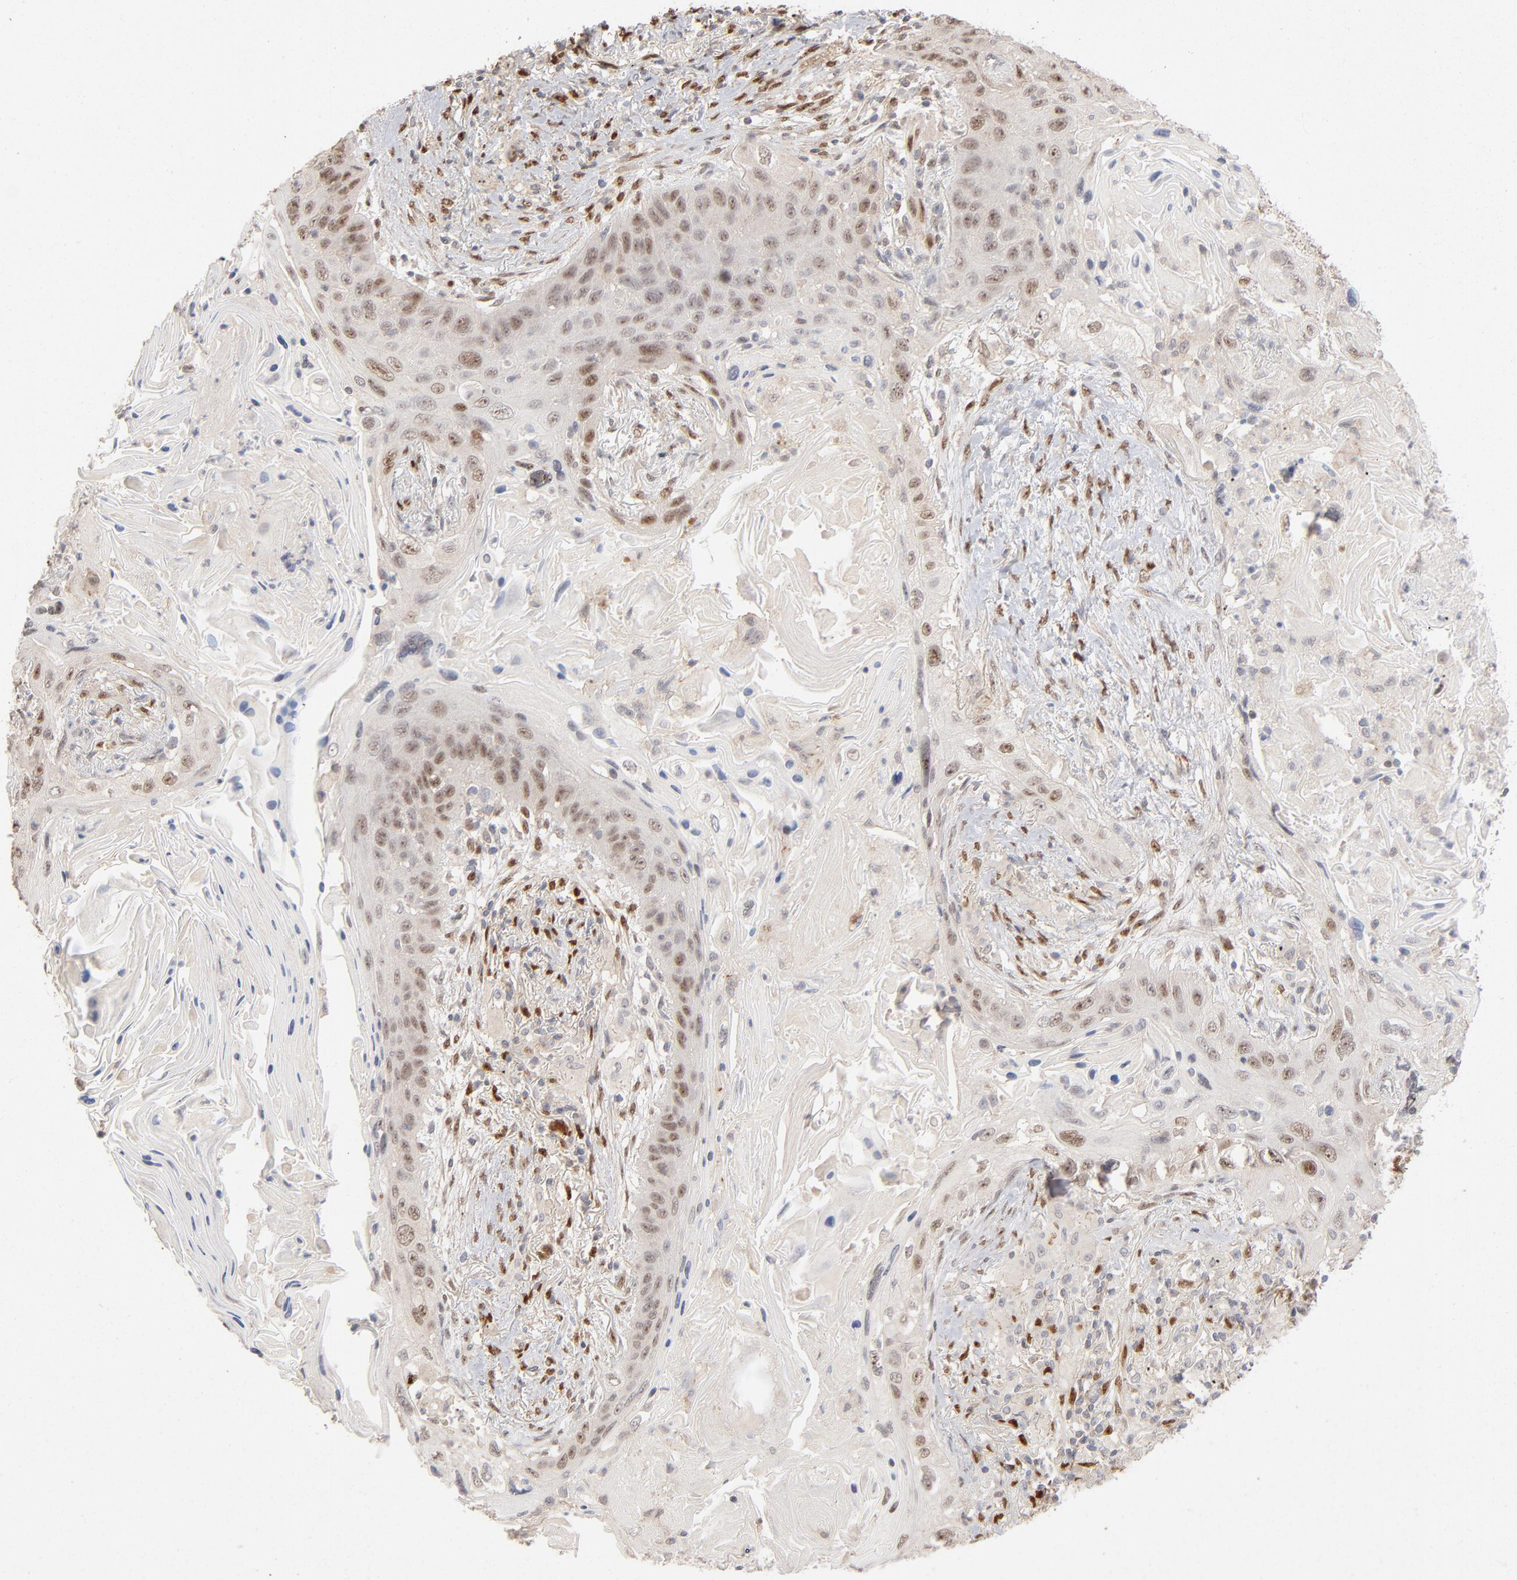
{"staining": {"intensity": "weak", "quantity": "<25%", "location": "nuclear"}, "tissue": "lung cancer", "cell_type": "Tumor cells", "image_type": "cancer", "snomed": [{"axis": "morphology", "description": "Squamous cell carcinoma, NOS"}, {"axis": "topography", "description": "Lung"}], "caption": "Immunohistochemistry histopathology image of squamous cell carcinoma (lung) stained for a protein (brown), which shows no positivity in tumor cells. Brightfield microscopy of immunohistochemistry stained with DAB (3,3'-diaminobenzidine) (brown) and hematoxylin (blue), captured at high magnification.", "gene": "NFIB", "patient": {"sex": "female", "age": 67}}